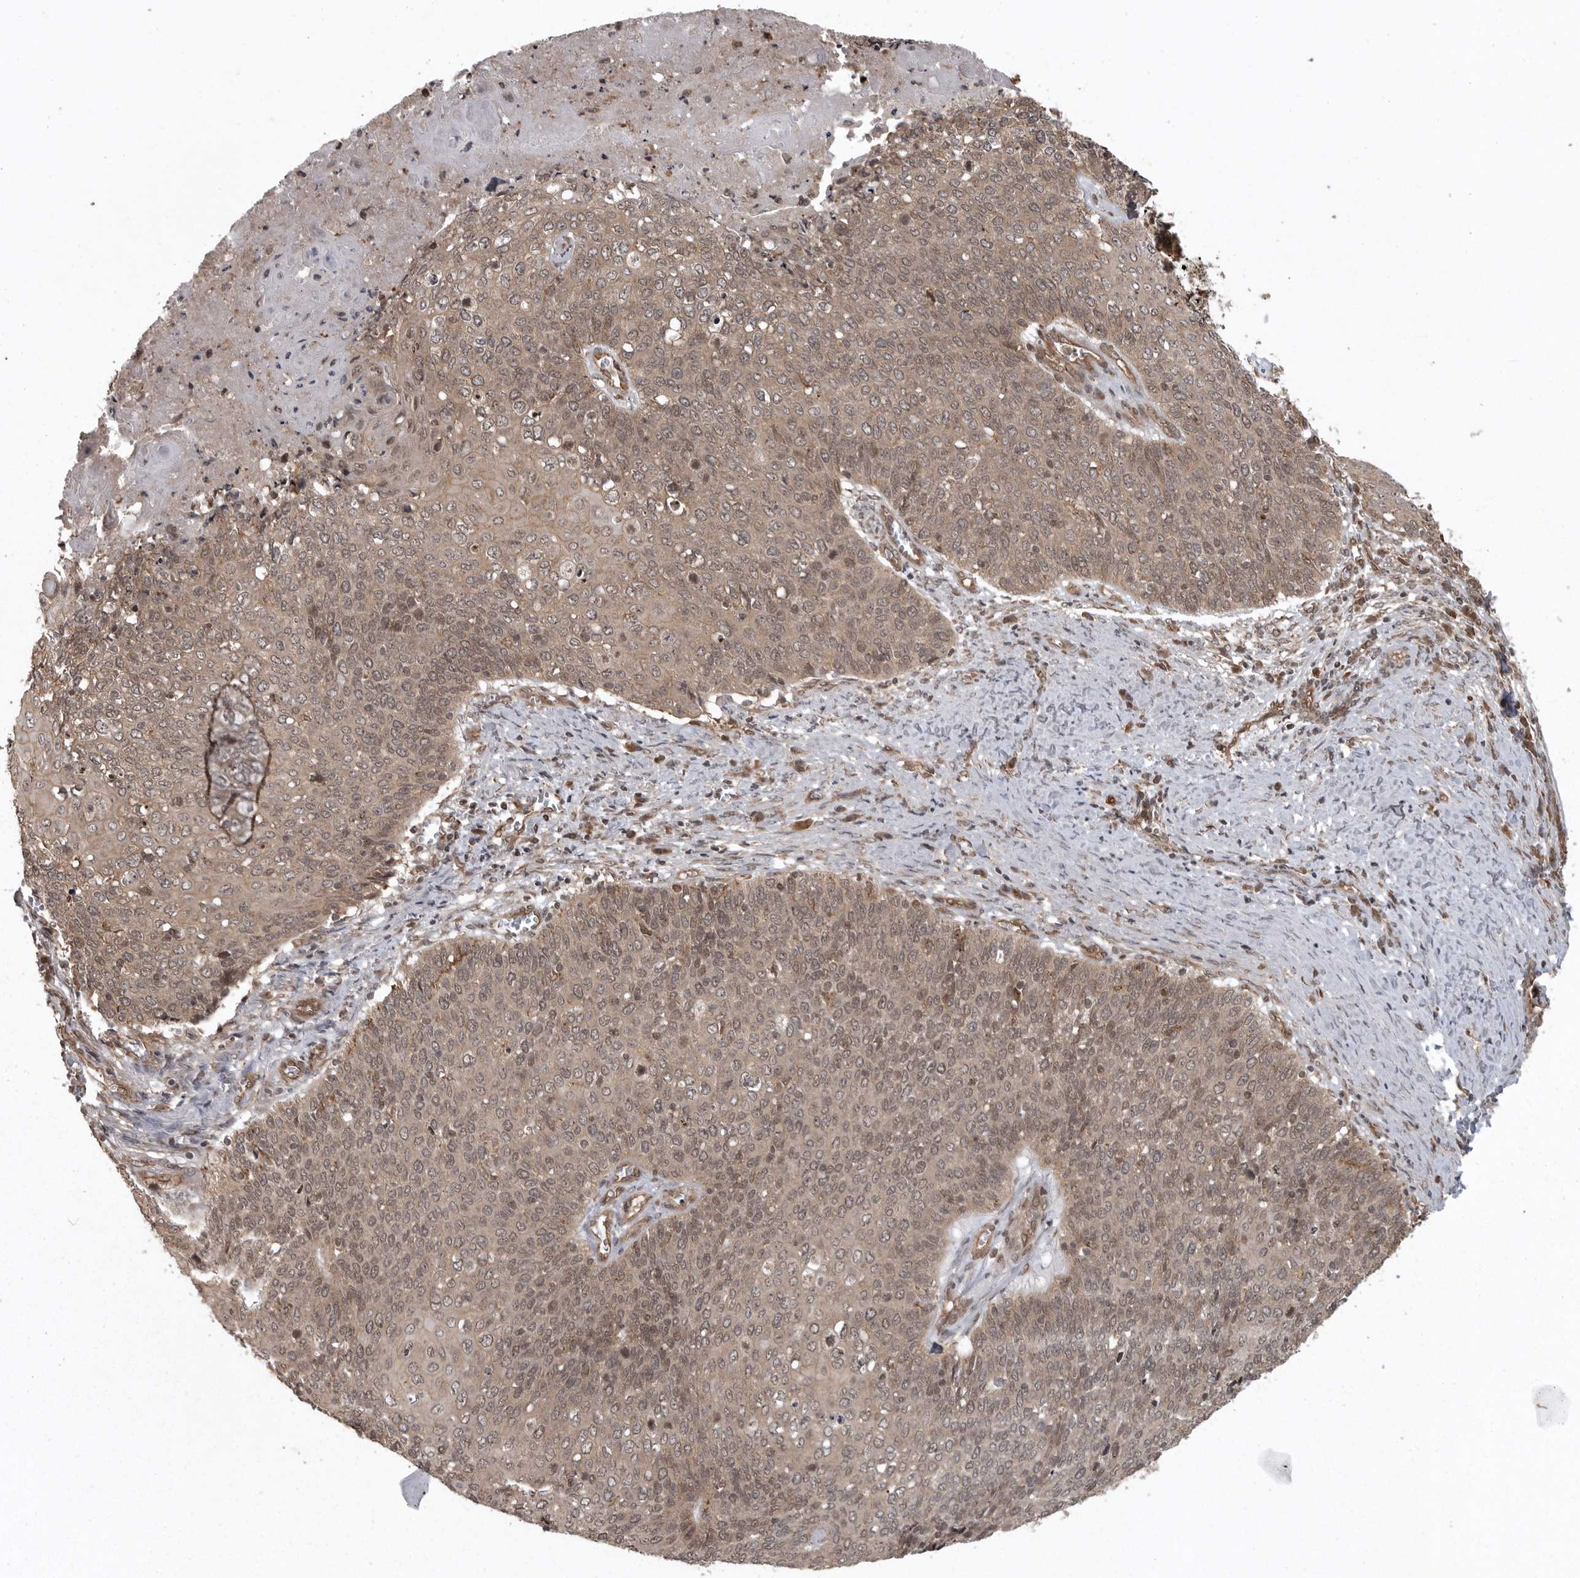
{"staining": {"intensity": "weak", "quantity": ">75%", "location": "cytoplasmic/membranous"}, "tissue": "cervical cancer", "cell_type": "Tumor cells", "image_type": "cancer", "snomed": [{"axis": "morphology", "description": "Squamous cell carcinoma, NOS"}, {"axis": "topography", "description": "Cervix"}], "caption": "A high-resolution photomicrograph shows immunohistochemistry (IHC) staining of cervical squamous cell carcinoma, which exhibits weak cytoplasmic/membranous staining in about >75% of tumor cells. The protein of interest is stained brown, and the nuclei are stained in blue (DAB (3,3'-diaminobenzidine) IHC with brightfield microscopy, high magnification).", "gene": "DNAJC8", "patient": {"sex": "female", "age": 39}}